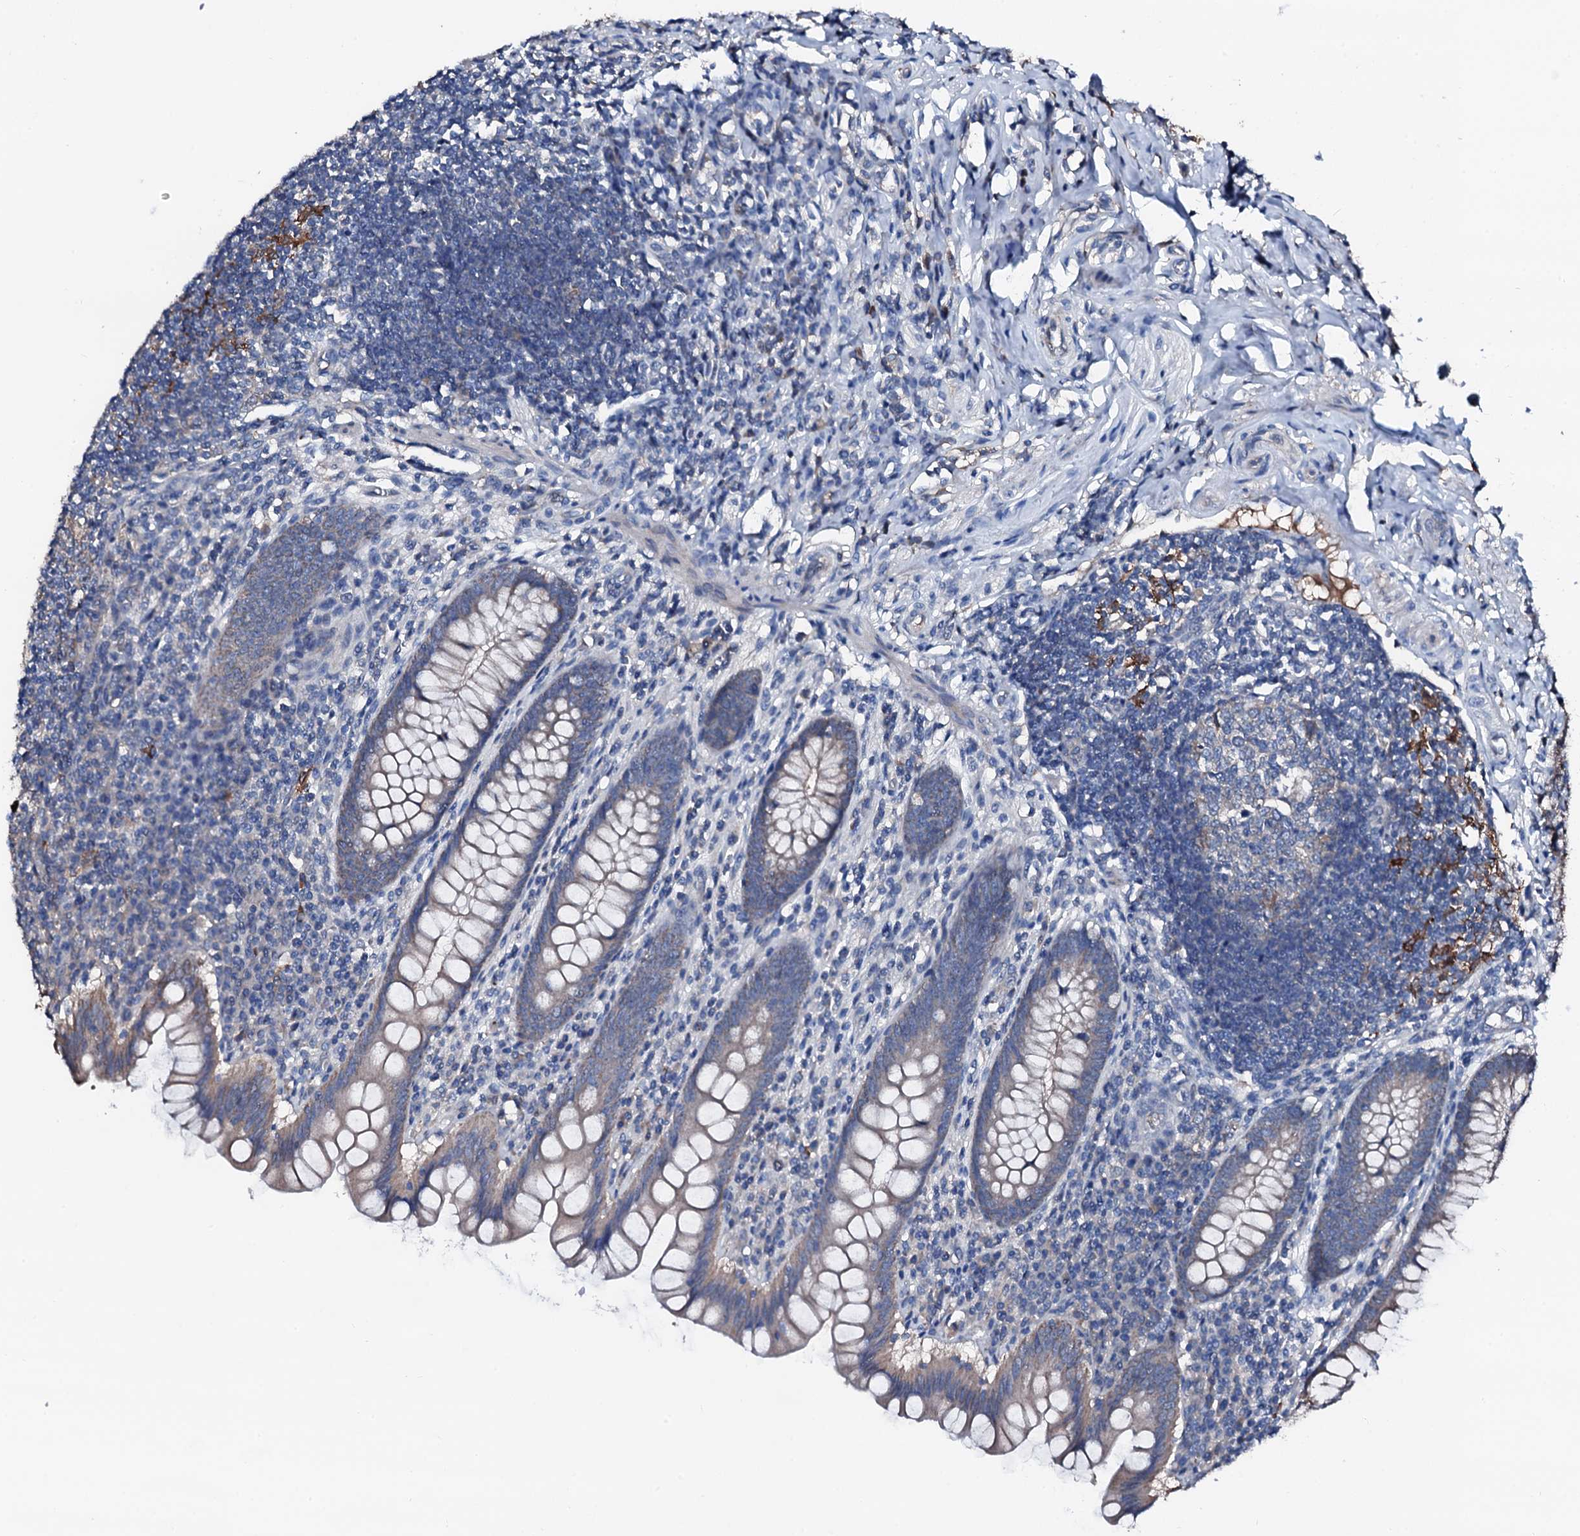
{"staining": {"intensity": "weak", "quantity": "25%-75%", "location": "cytoplasmic/membranous"}, "tissue": "appendix", "cell_type": "Glandular cells", "image_type": "normal", "snomed": [{"axis": "morphology", "description": "Normal tissue, NOS"}, {"axis": "topography", "description": "Appendix"}], "caption": "Immunohistochemical staining of normal human appendix shows low levels of weak cytoplasmic/membranous positivity in about 25%-75% of glandular cells. Ihc stains the protein of interest in brown and the nuclei are stained blue.", "gene": "TRAFD1", "patient": {"sex": "female", "age": 33}}